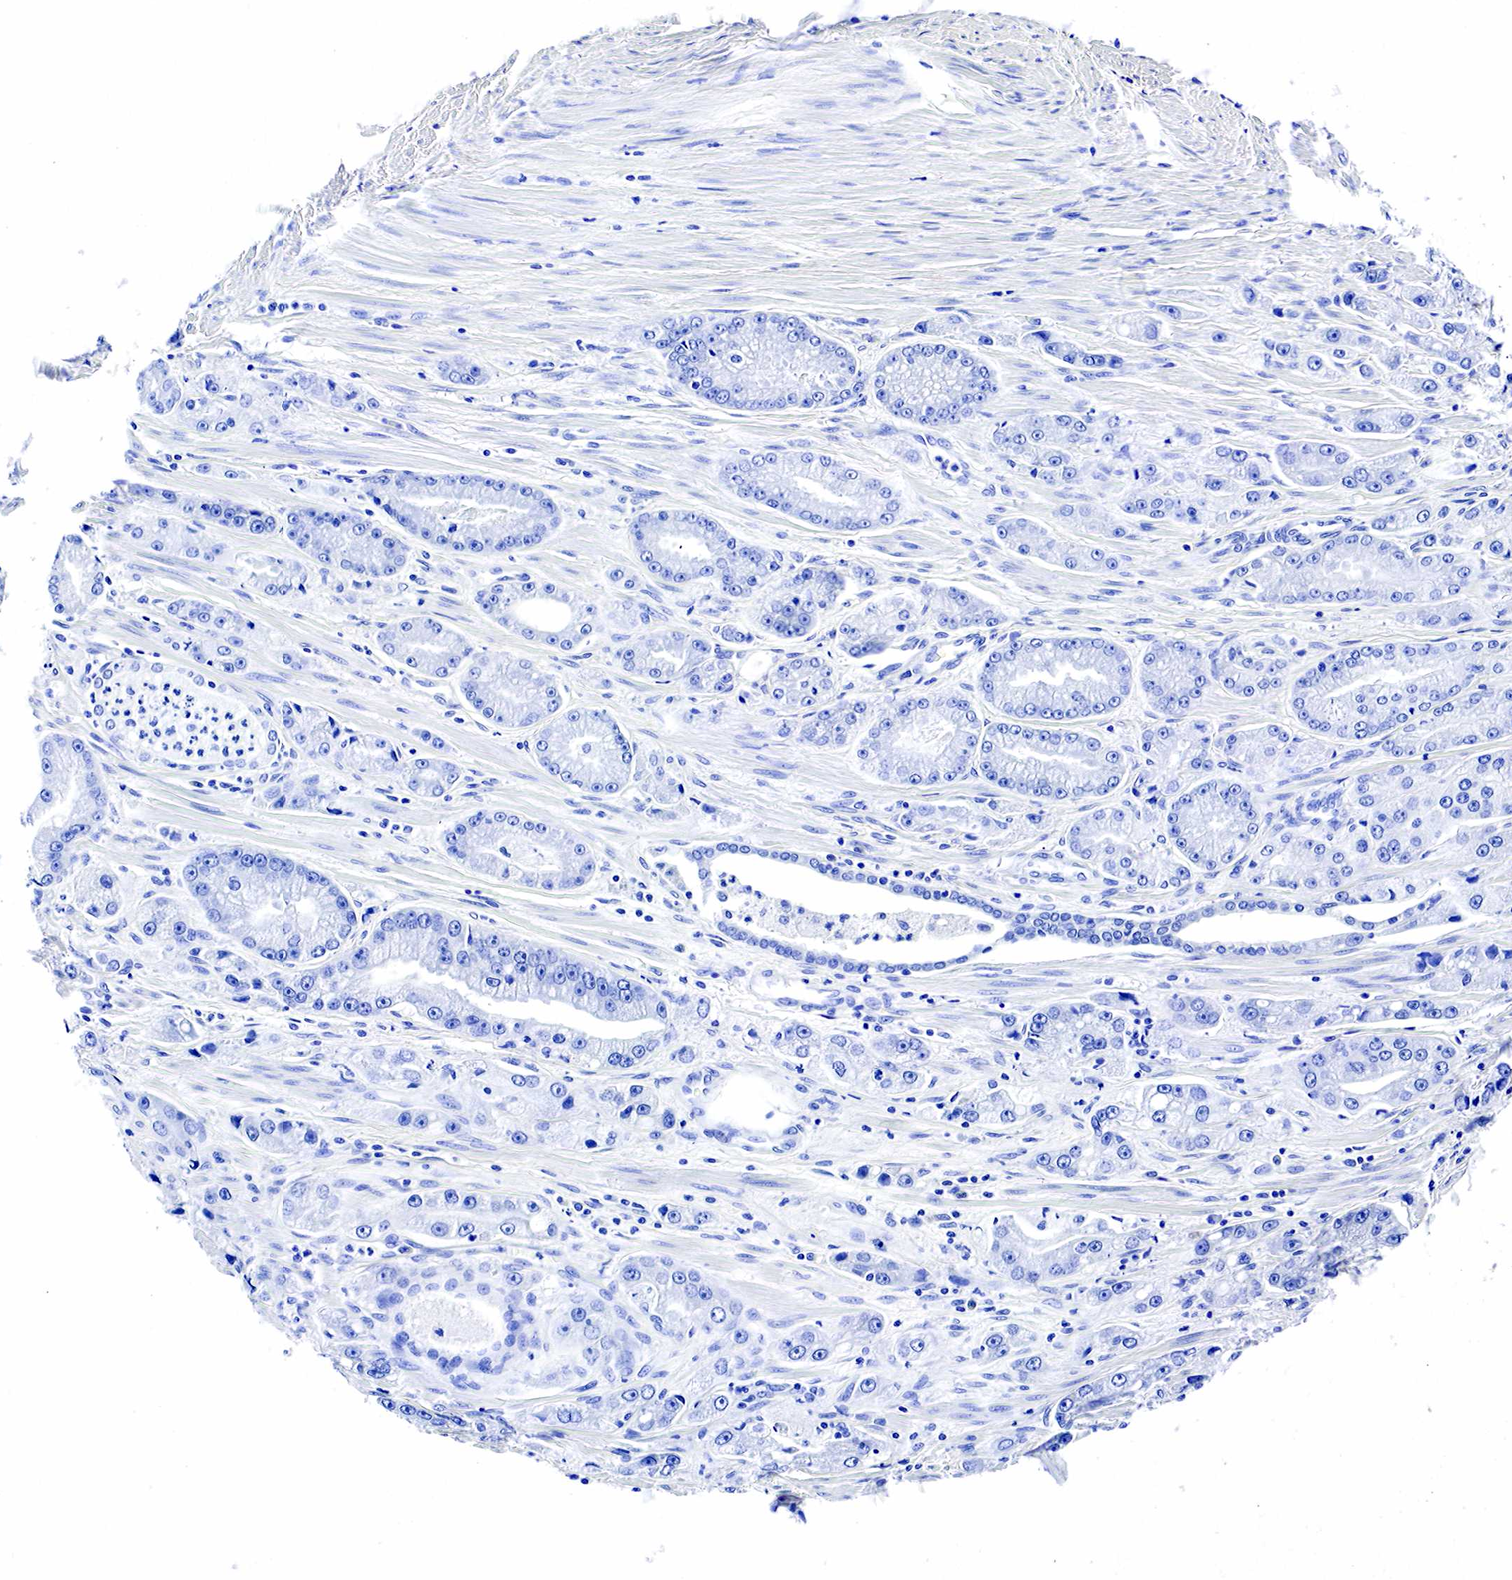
{"staining": {"intensity": "negative", "quantity": "none", "location": "none"}, "tissue": "prostate cancer", "cell_type": "Tumor cells", "image_type": "cancer", "snomed": [{"axis": "morphology", "description": "Adenocarcinoma, Medium grade"}, {"axis": "topography", "description": "Prostate"}], "caption": "Tumor cells are negative for brown protein staining in prostate medium-grade adenocarcinoma. (DAB immunohistochemistry visualized using brightfield microscopy, high magnification).", "gene": "GAST", "patient": {"sex": "male", "age": 72}}